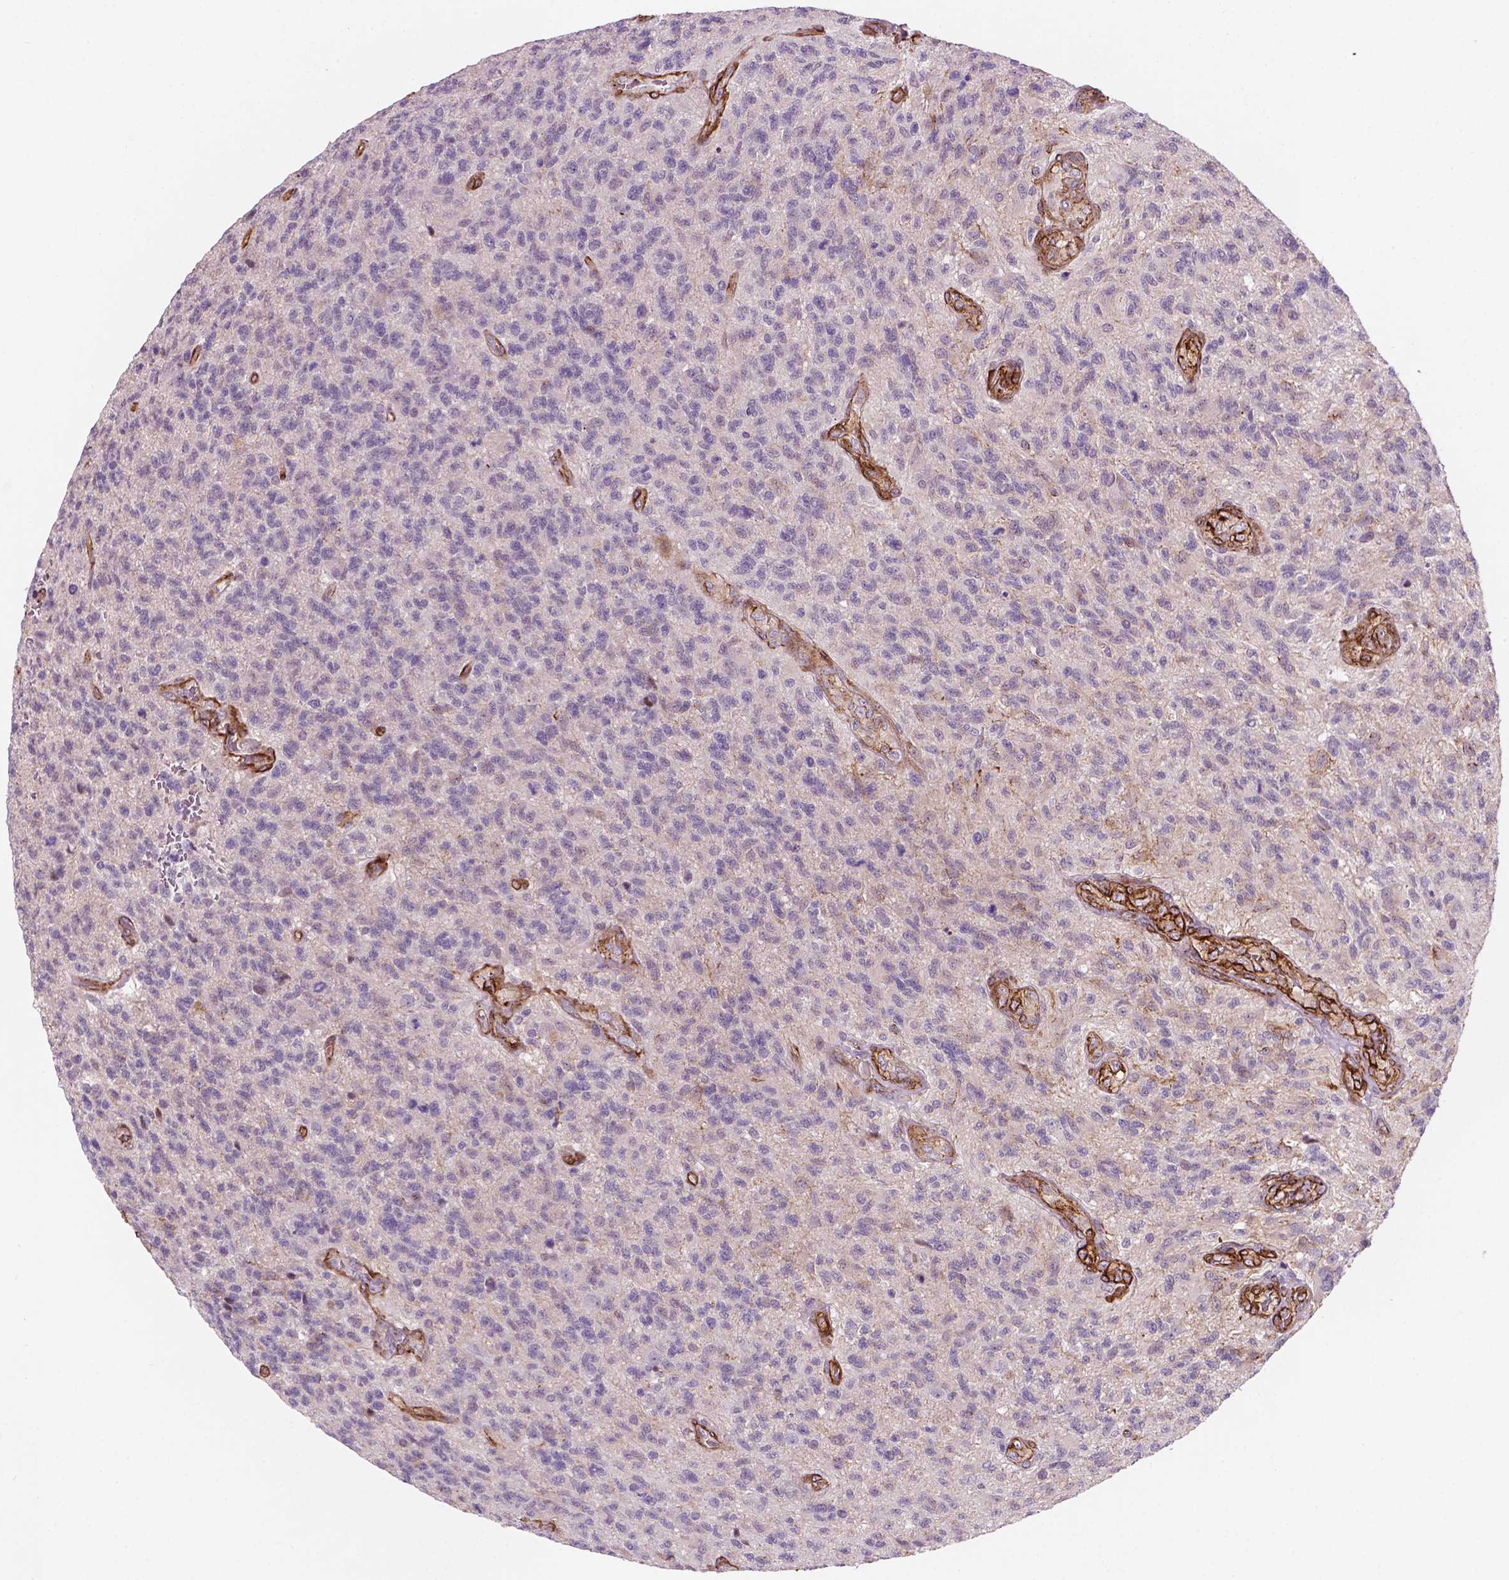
{"staining": {"intensity": "negative", "quantity": "none", "location": "none"}, "tissue": "glioma", "cell_type": "Tumor cells", "image_type": "cancer", "snomed": [{"axis": "morphology", "description": "Glioma, malignant, High grade"}, {"axis": "topography", "description": "Brain"}], "caption": "Tumor cells are negative for brown protein staining in malignant glioma (high-grade).", "gene": "EGFL8", "patient": {"sex": "male", "age": 56}}